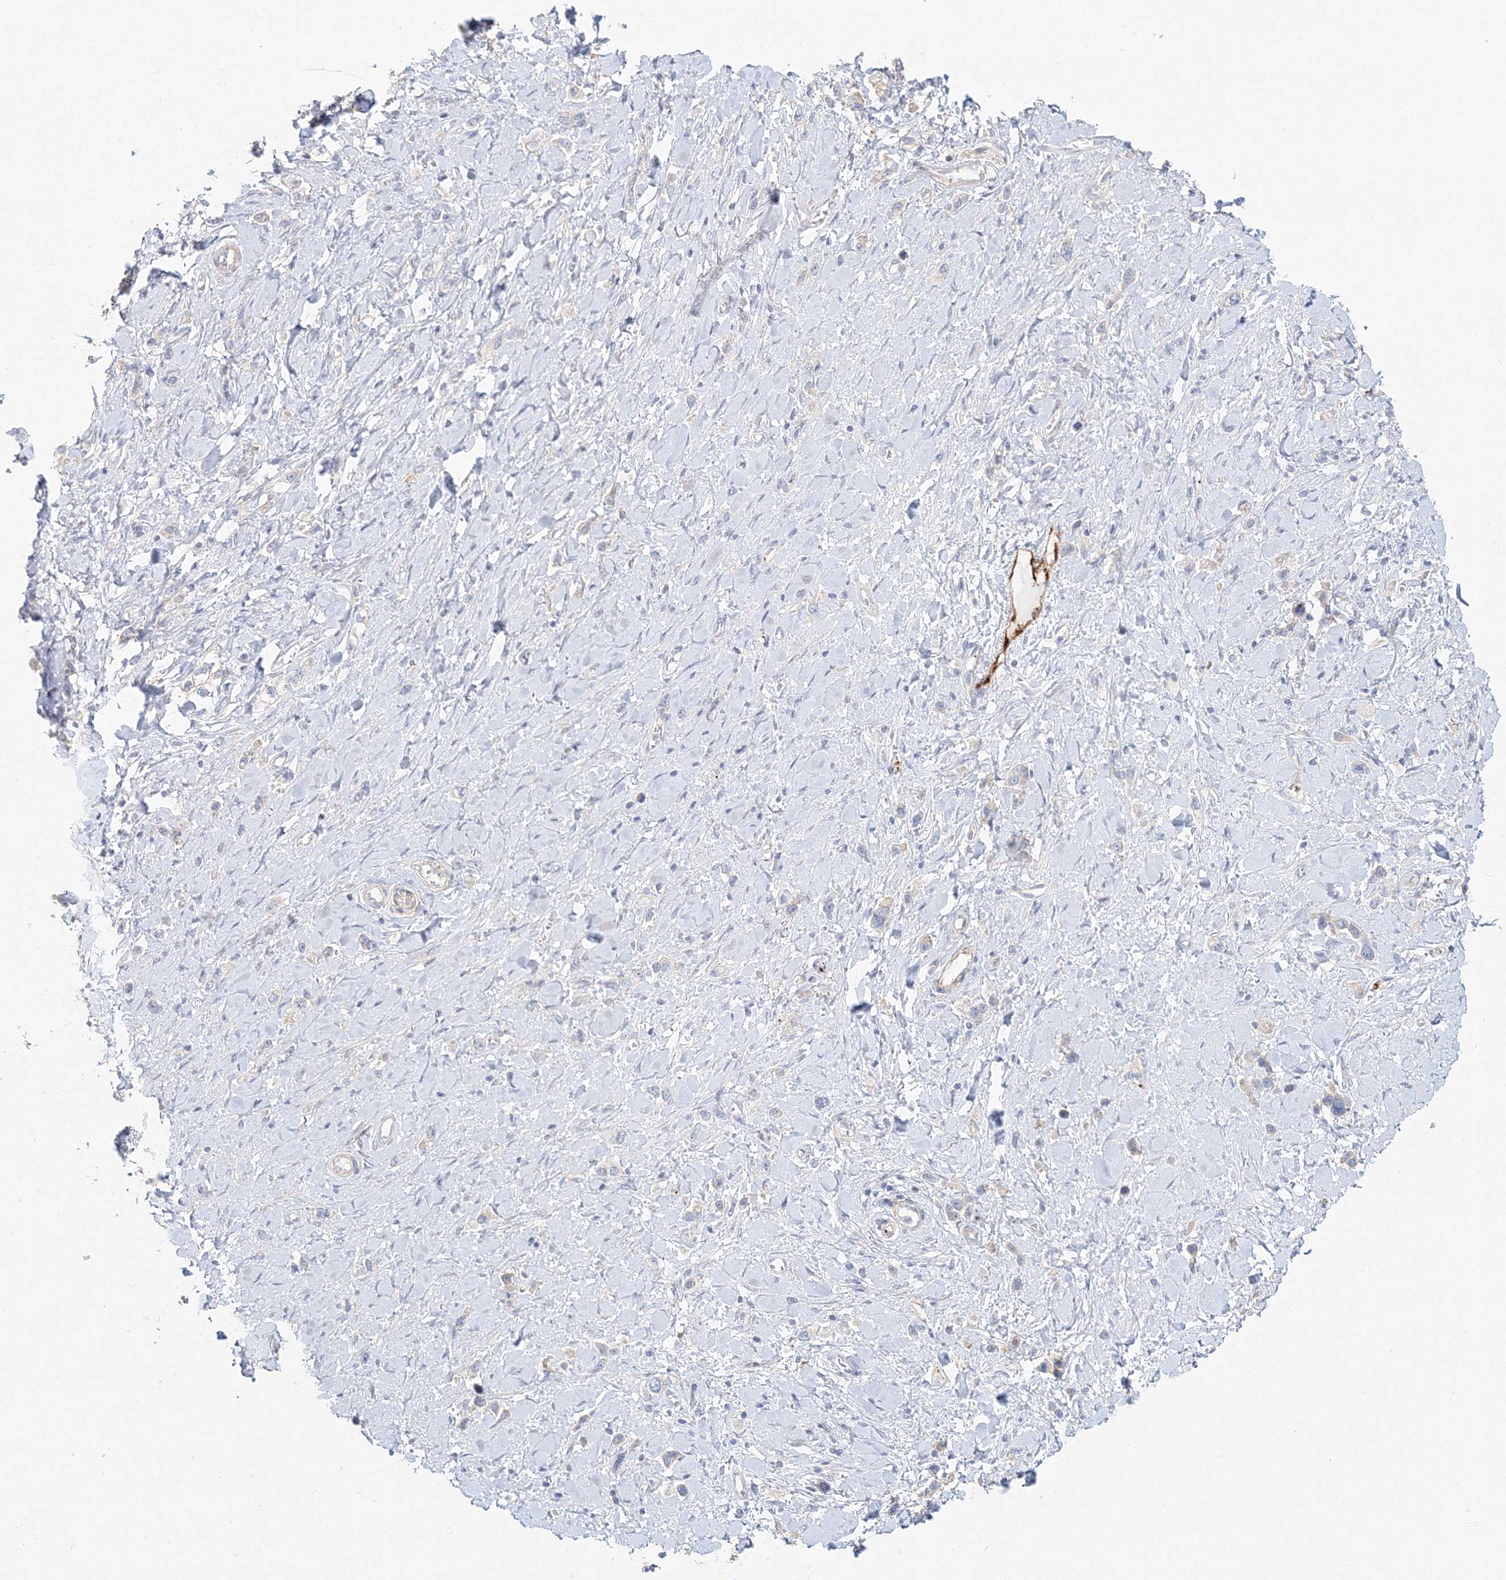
{"staining": {"intensity": "negative", "quantity": "none", "location": "none"}, "tissue": "stomach cancer", "cell_type": "Tumor cells", "image_type": "cancer", "snomed": [{"axis": "morphology", "description": "Normal tissue, NOS"}, {"axis": "morphology", "description": "Adenocarcinoma, NOS"}, {"axis": "topography", "description": "Stomach, upper"}, {"axis": "topography", "description": "Stomach"}], "caption": "A micrograph of human stomach cancer is negative for staining in tumor cells.", "gene": "MMRN1", "patient": {"sex": "female", "age": 65}}